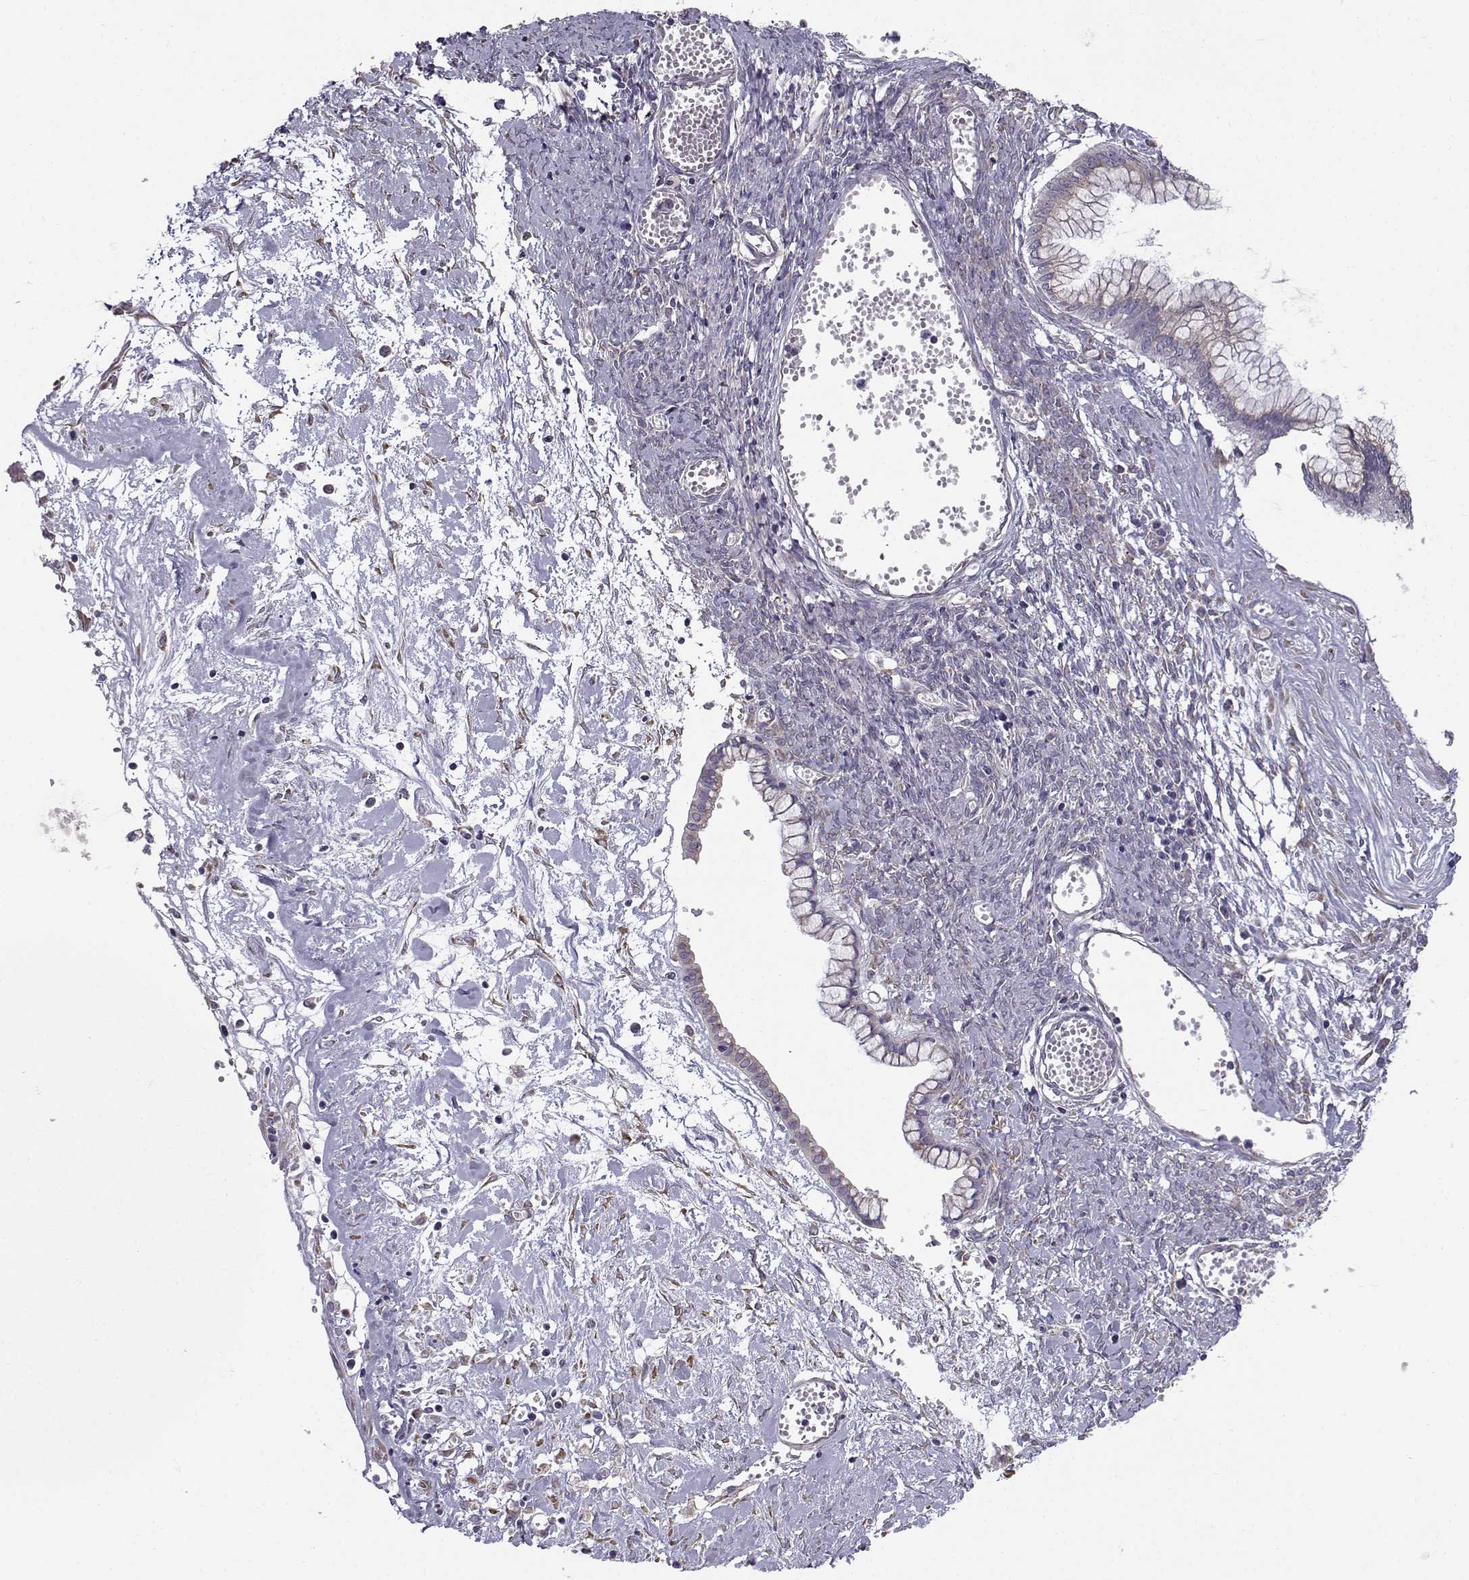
{"staining": {"intensity": "negative", "quantity": "none", "location": "none"}, "tissue": "ovarian cancer", "cell_type": "Tumor cells", "image_type": "cancer", "snomed": [{"axis": "morphology", "description": "Cystadenocarcinoma, mucinous, NOS"}, {"axis": "topography", "description": "Ovary"}], "caption": "High power microscopy micrograph of an IHC image of ovarian cancer (mucinous cystadenocarcinoma), revealing no significant staining in tumor cells.", "gene": "BEND6", "patient": {"sex": "female", "age": 67}}